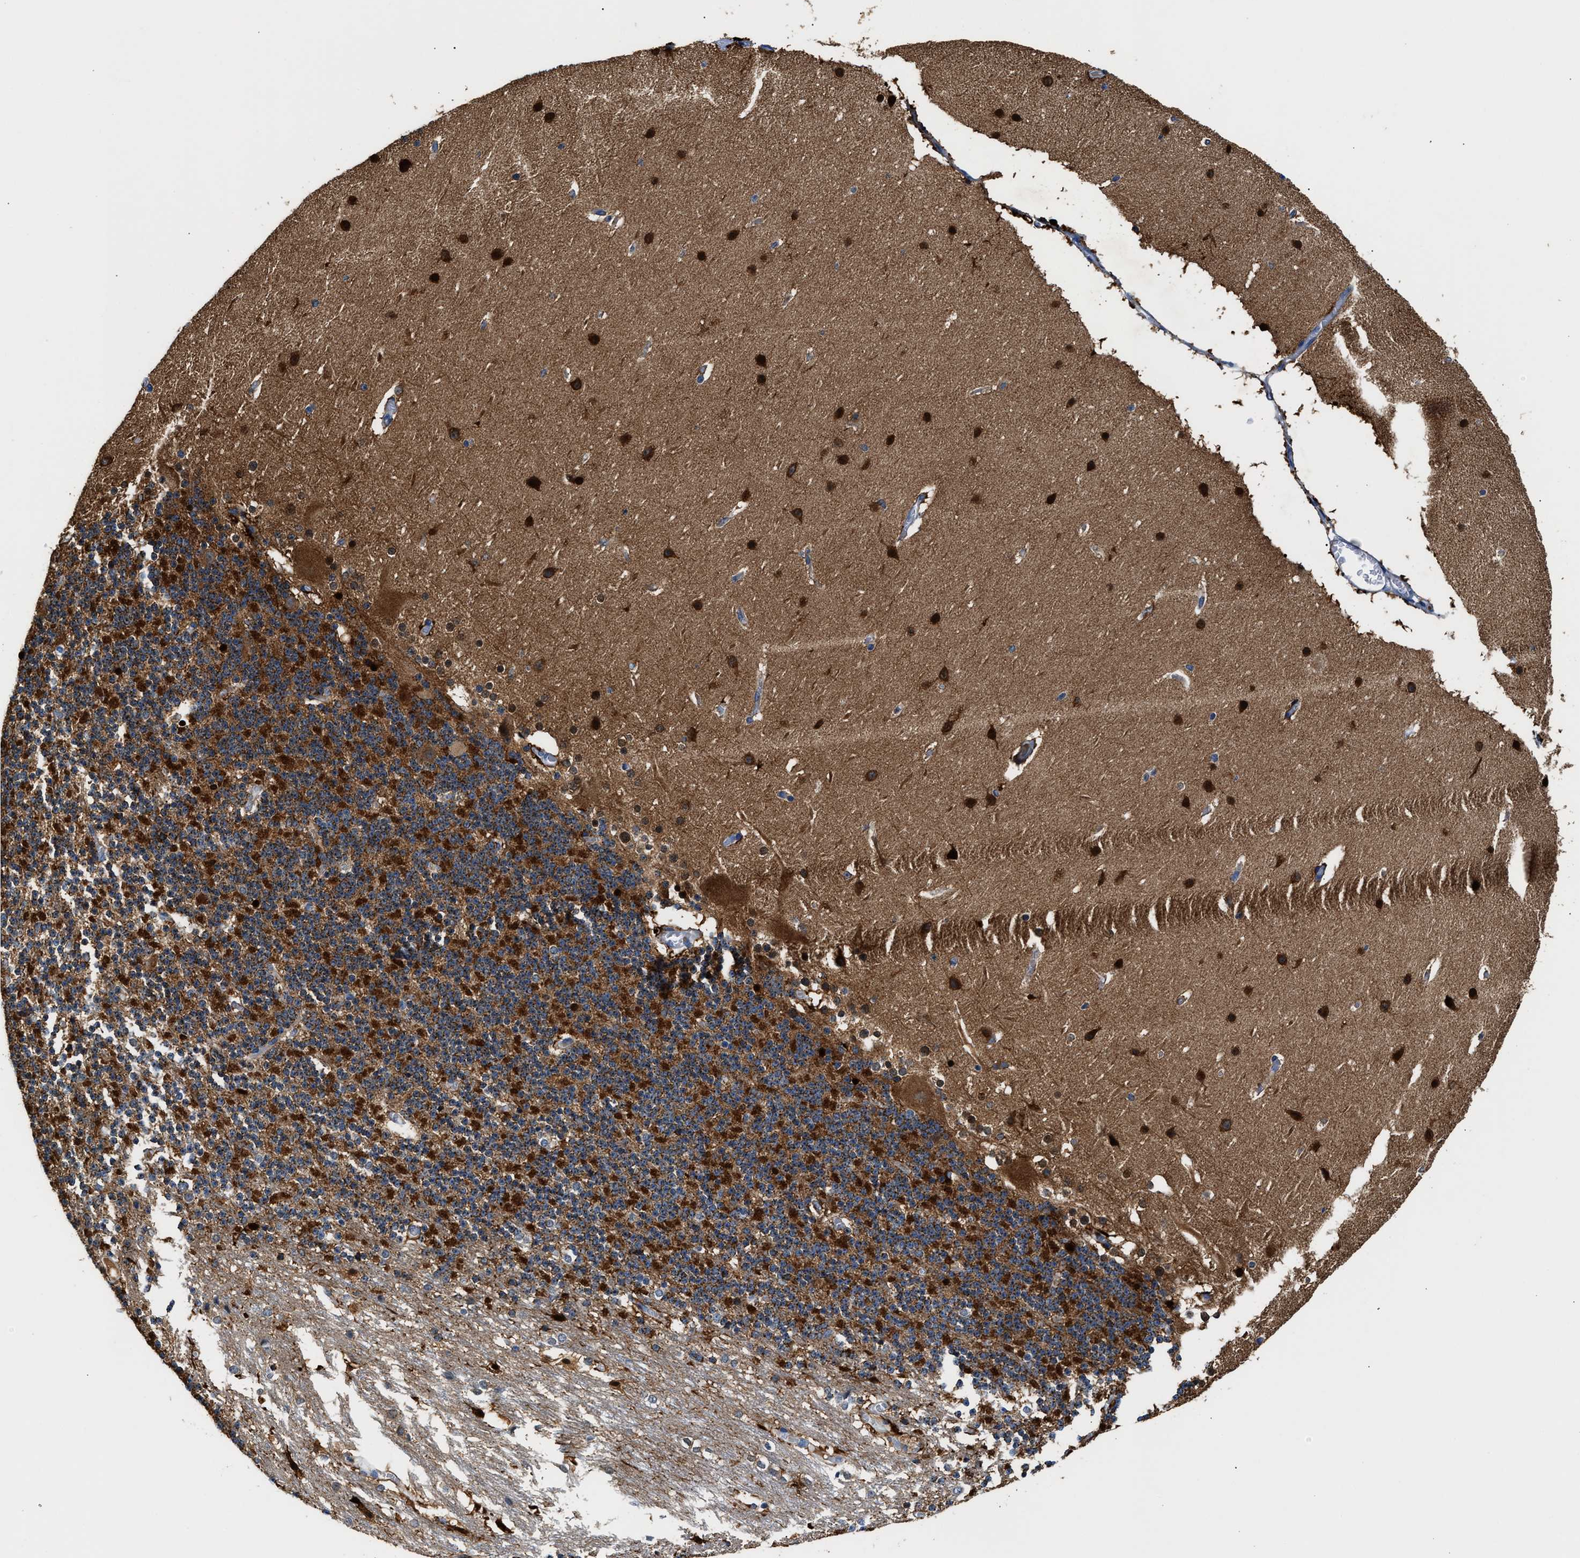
{"staining": {"intensity": "strong", "quantity": "<25%", "location": "cytoplasmic/membranous"}, "tissue": "cerebellum", "cell_type": "Cells in granular layer", "image_type": "normal", "snomed": [{"axis": "morphology", "description": "Normal tissue, NOS"}, {"axis": "topography", "description": "Cerebellum"}], "caption": "The immunohistochemical stain labels strong cytoplasmic/membranous expression in cells in granular layer of unremarkable cerebellum. (IHC, brightfield microscopy, high magnification).", "gene": "TUT7", "patient": {"sex": "female", "age": 19}}